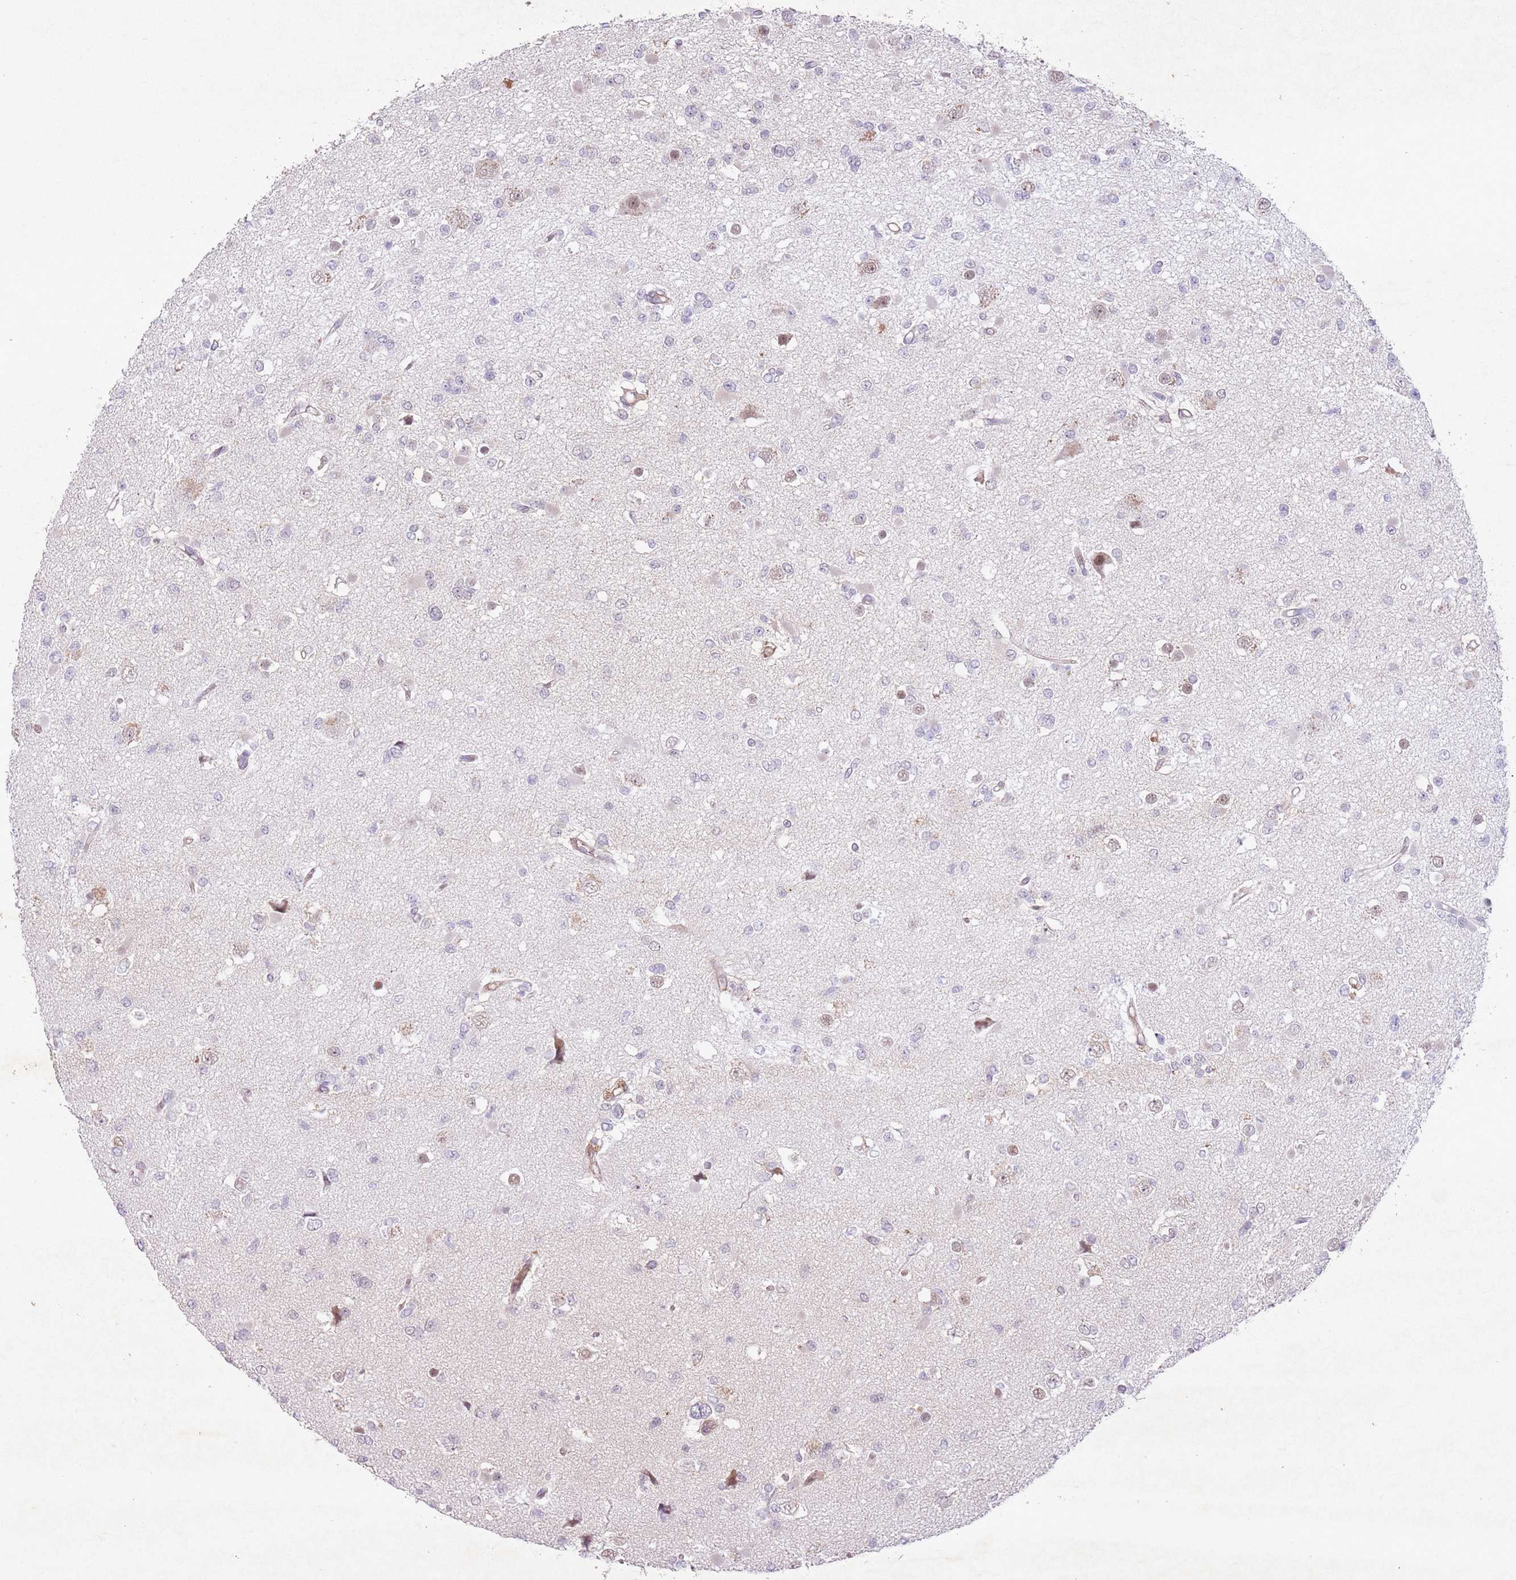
{"staining": {"intensity": "weak", "quantity": "<25%", "location": "nuclear"}, "tissue": "glioma", "cell_type": "Tumor cells", "image_type": "cancer", "snomed": [{"axis": "morphology", "description": "Glioma, malignant, Low grade"}, {"axis": "topography", "description": "Brain"}], "caption": "IHC of human glioma exhibits no positivity in tumor cells.", "gene": "CCNI", "patient": {"sex": "female", "age": 22}}